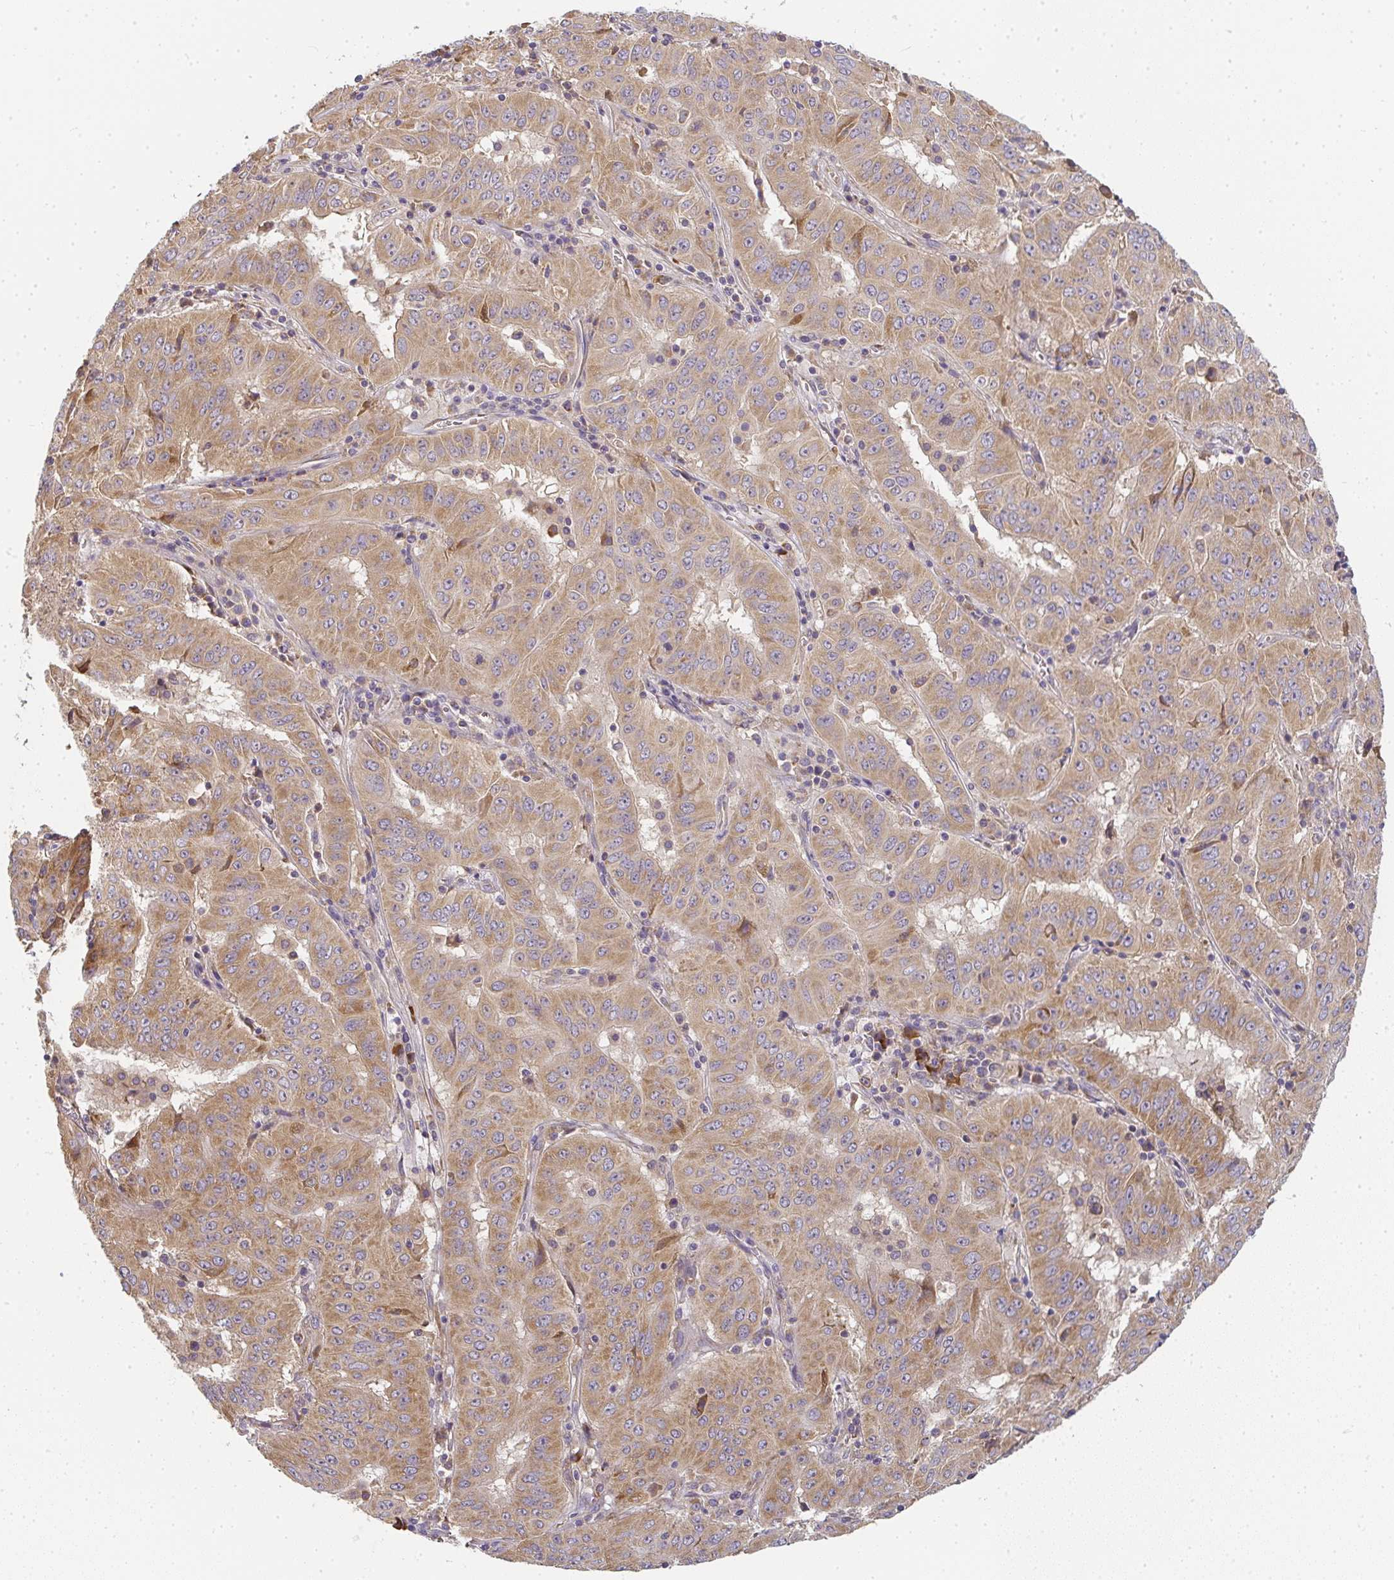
{"staining": {"intensity": "moderate", "quantity": ">75%", "location": "cytoplasmic/membranous"}, "tissue": "pancreatic cancer", "cell_type": "Tumor cells", "image_type": "cancer", "snomed": [{"axis": "morphology", "description": "Adenocarcinoma, NOS"}, {"axis": "topography", "description": "Pancreas"}], "caption": "Adenocarcinoma (pancreatic) stained with DAB IHC reveals medium levels of moderate cytoplasmic/membranous staining in about >75% of tumor cells.", "gene": "SLC35B3", "patient": {"sex": "male", "age": 63}}